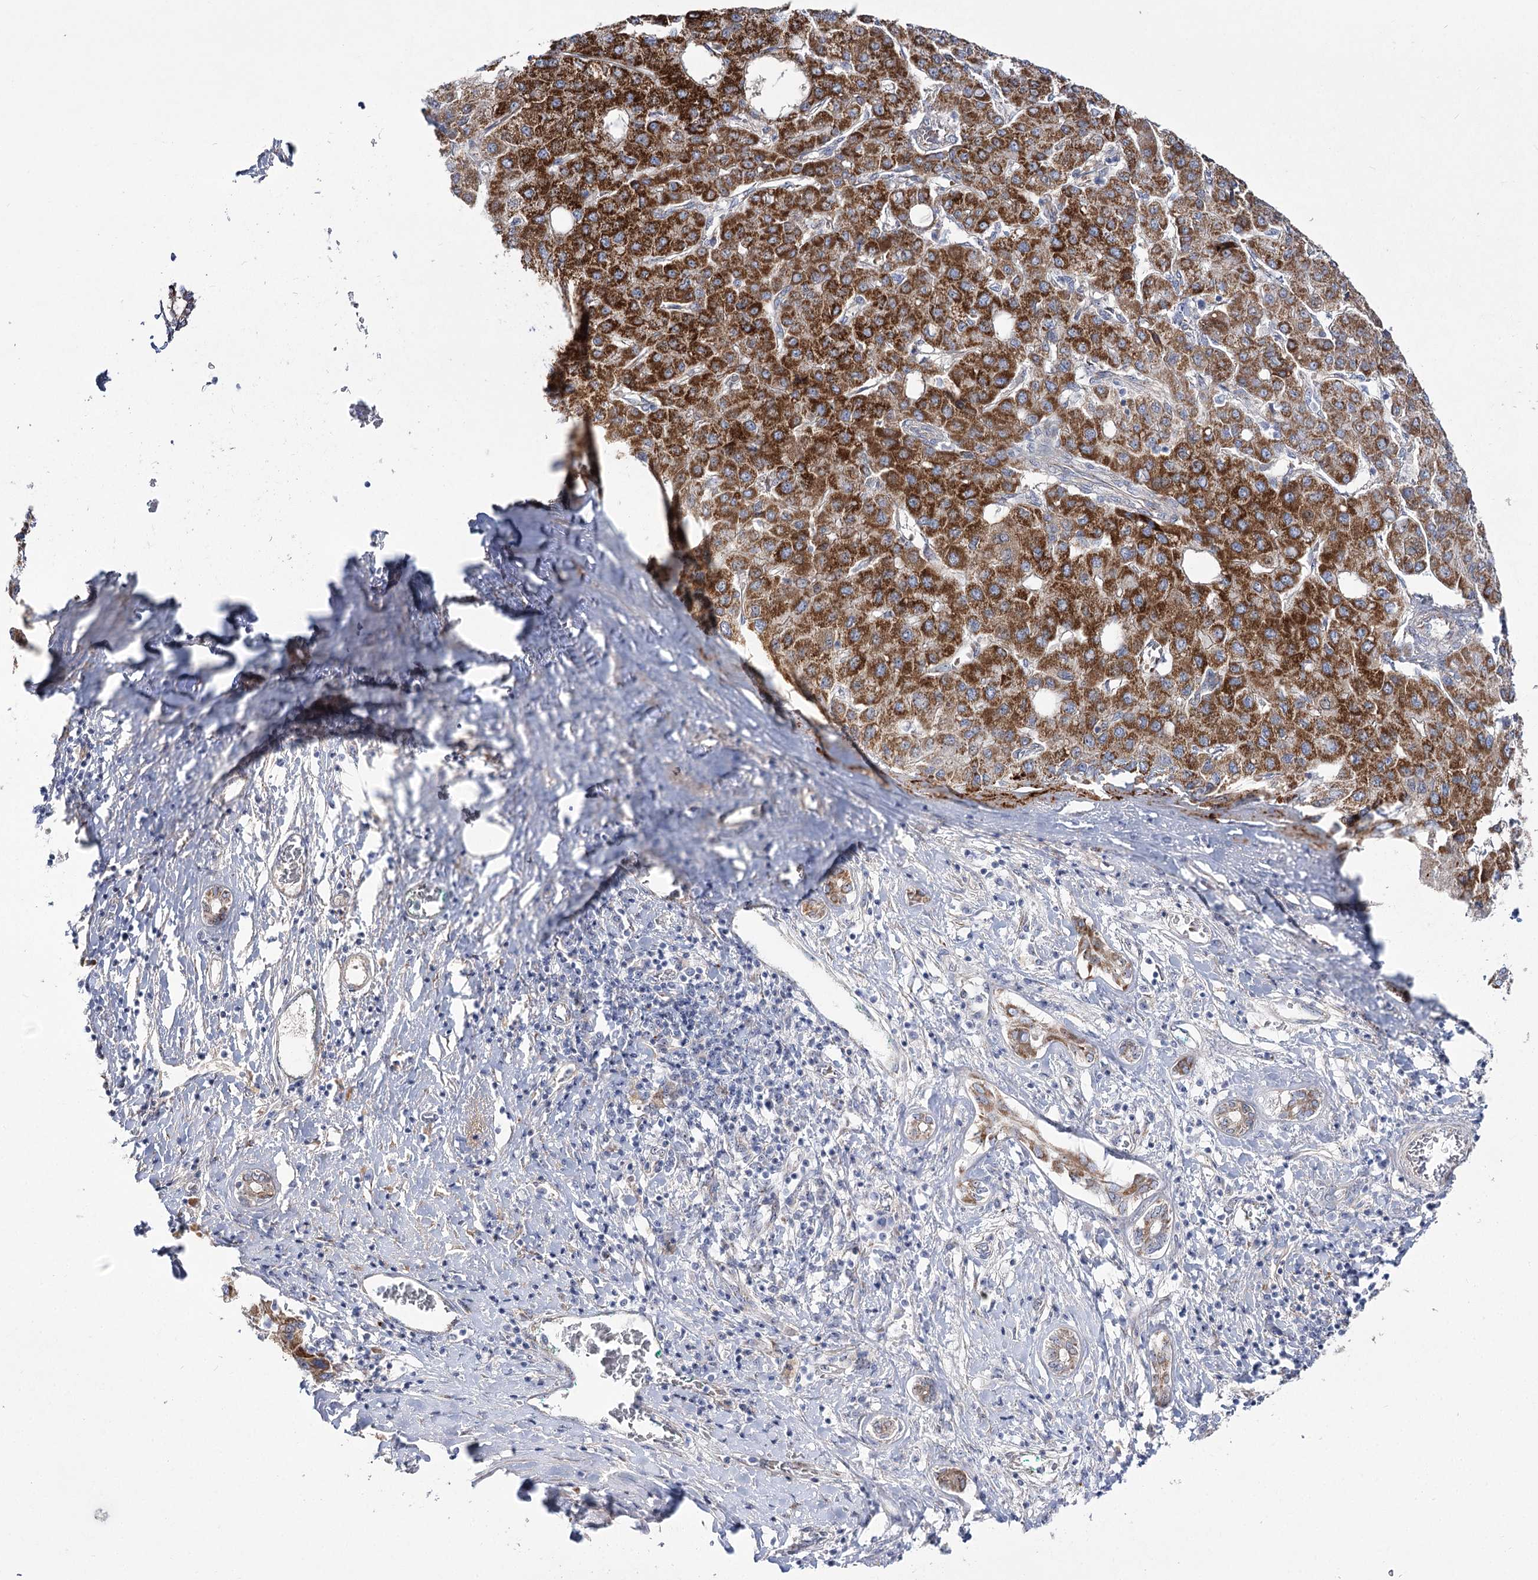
{"staining": {"intensity": "strong", "quantity": ">75%", "location": "cytoplasmic/membranous"}, "tissue": "liver cancer", "cell_type": "Tumor cells", "image_type": "cancer", "snomed": [{"axis": "morphology", "description": "Carcinoma, Hepatocellular, NOS"}, {"axis": "topography", "description": "Liver"}], "caption": "This histopathology image shows immunohistochemistry staining of liver cancer (hepatocellular carcinoma), with high strong cytoplasmic/membranous positivity in about >75% of tumor cells.", "gene": "SUOX", "patient": {"sex": "male", "age": 65}}